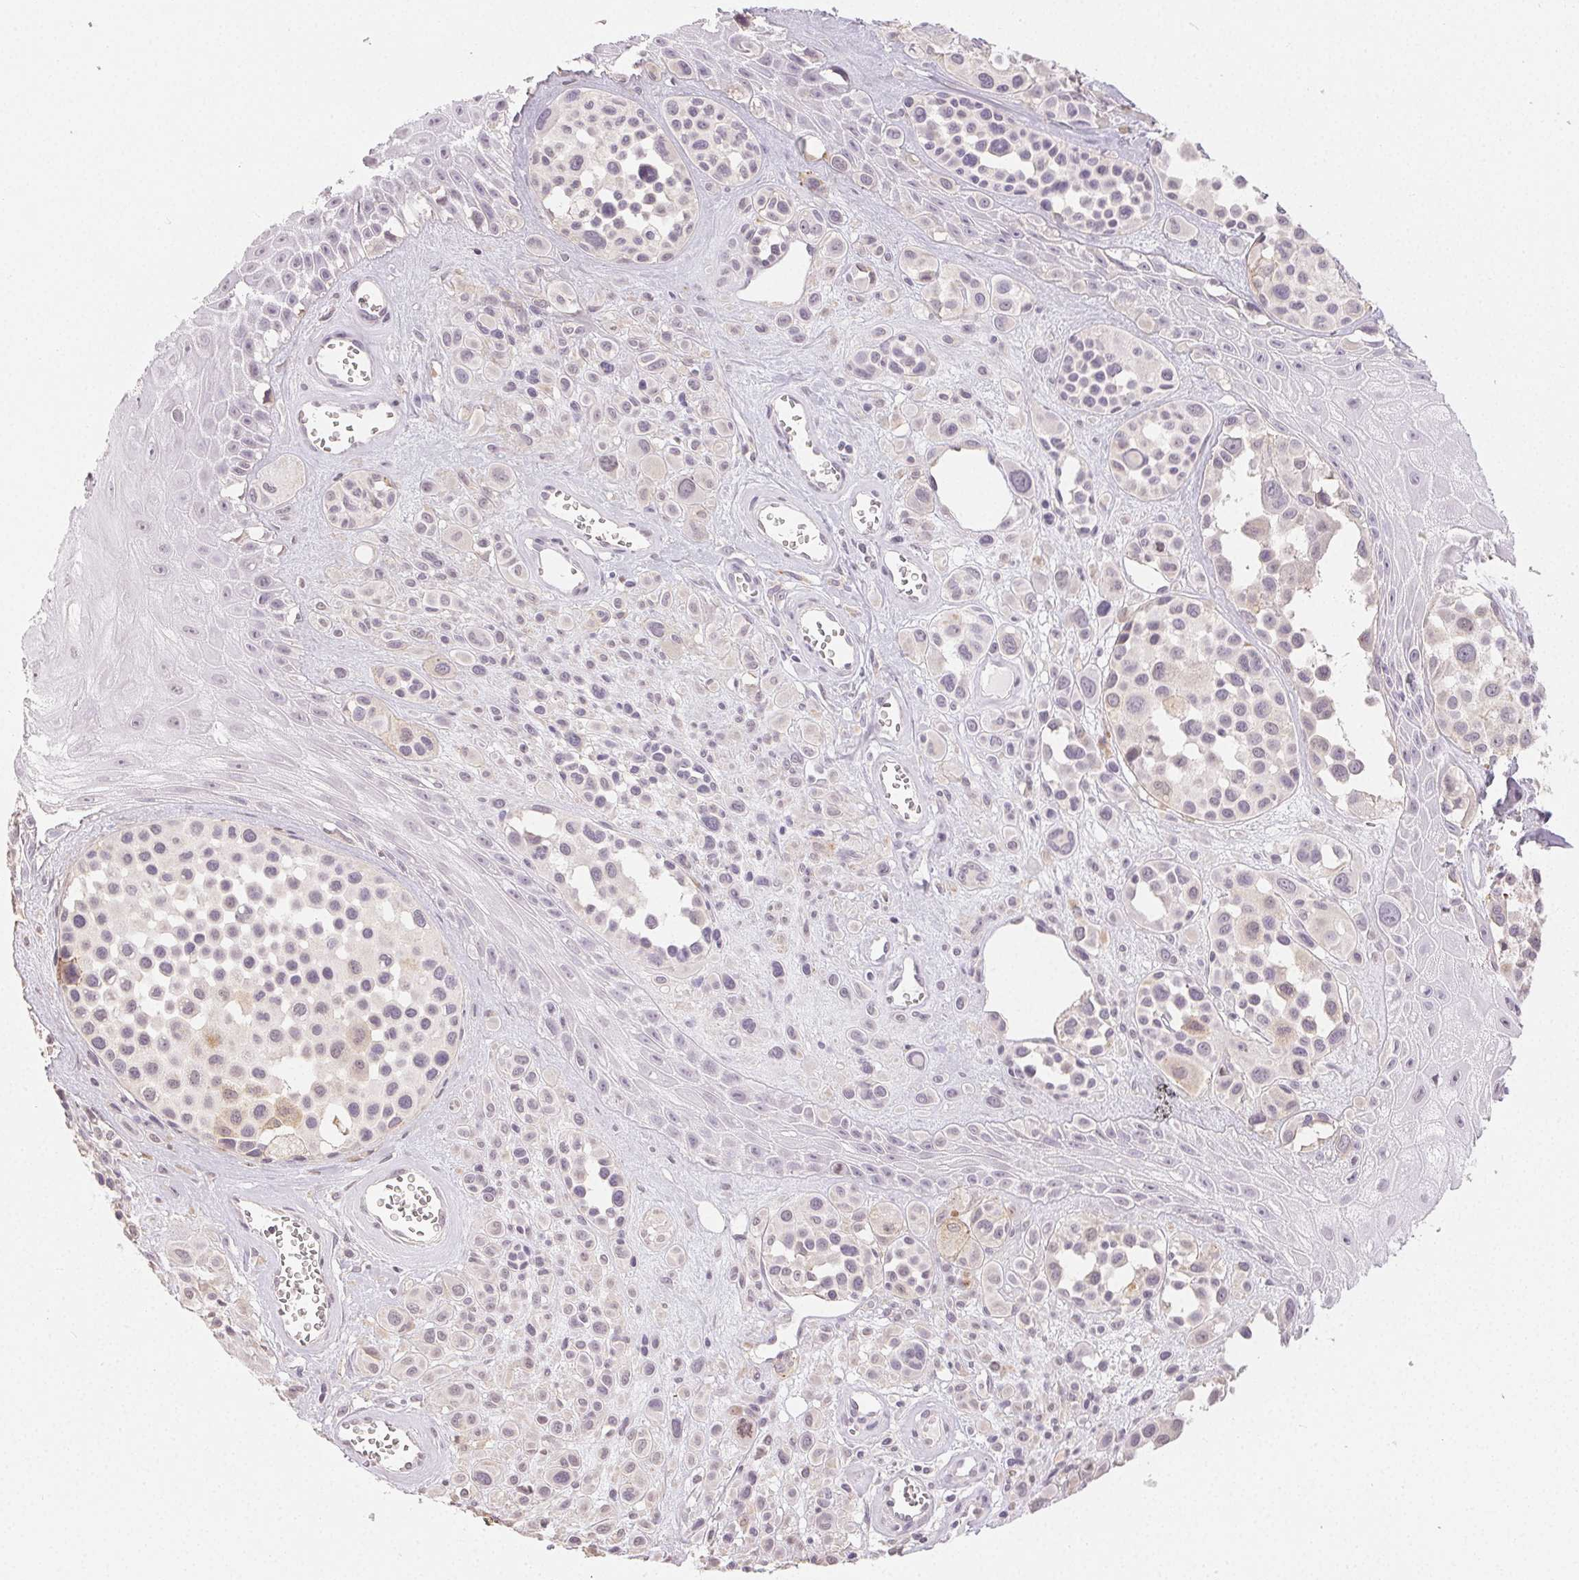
{"staining": {"intensity": "negative", "quantity": "none", "location": "none"}, "tissue": "melanoma", "cell_type": "Tumor cells", "image_type": "cancer", "snomed": [{"axis": "morphology", "description": "Malignant melanoma, NOS"}, {"axis": "topography", "description": "Skin"}], "caption": "The image shows no staining of tumor cells in malignant melanoma.", "gene": "TMEM174", "patient": {"sex": "male", "age": 77}}